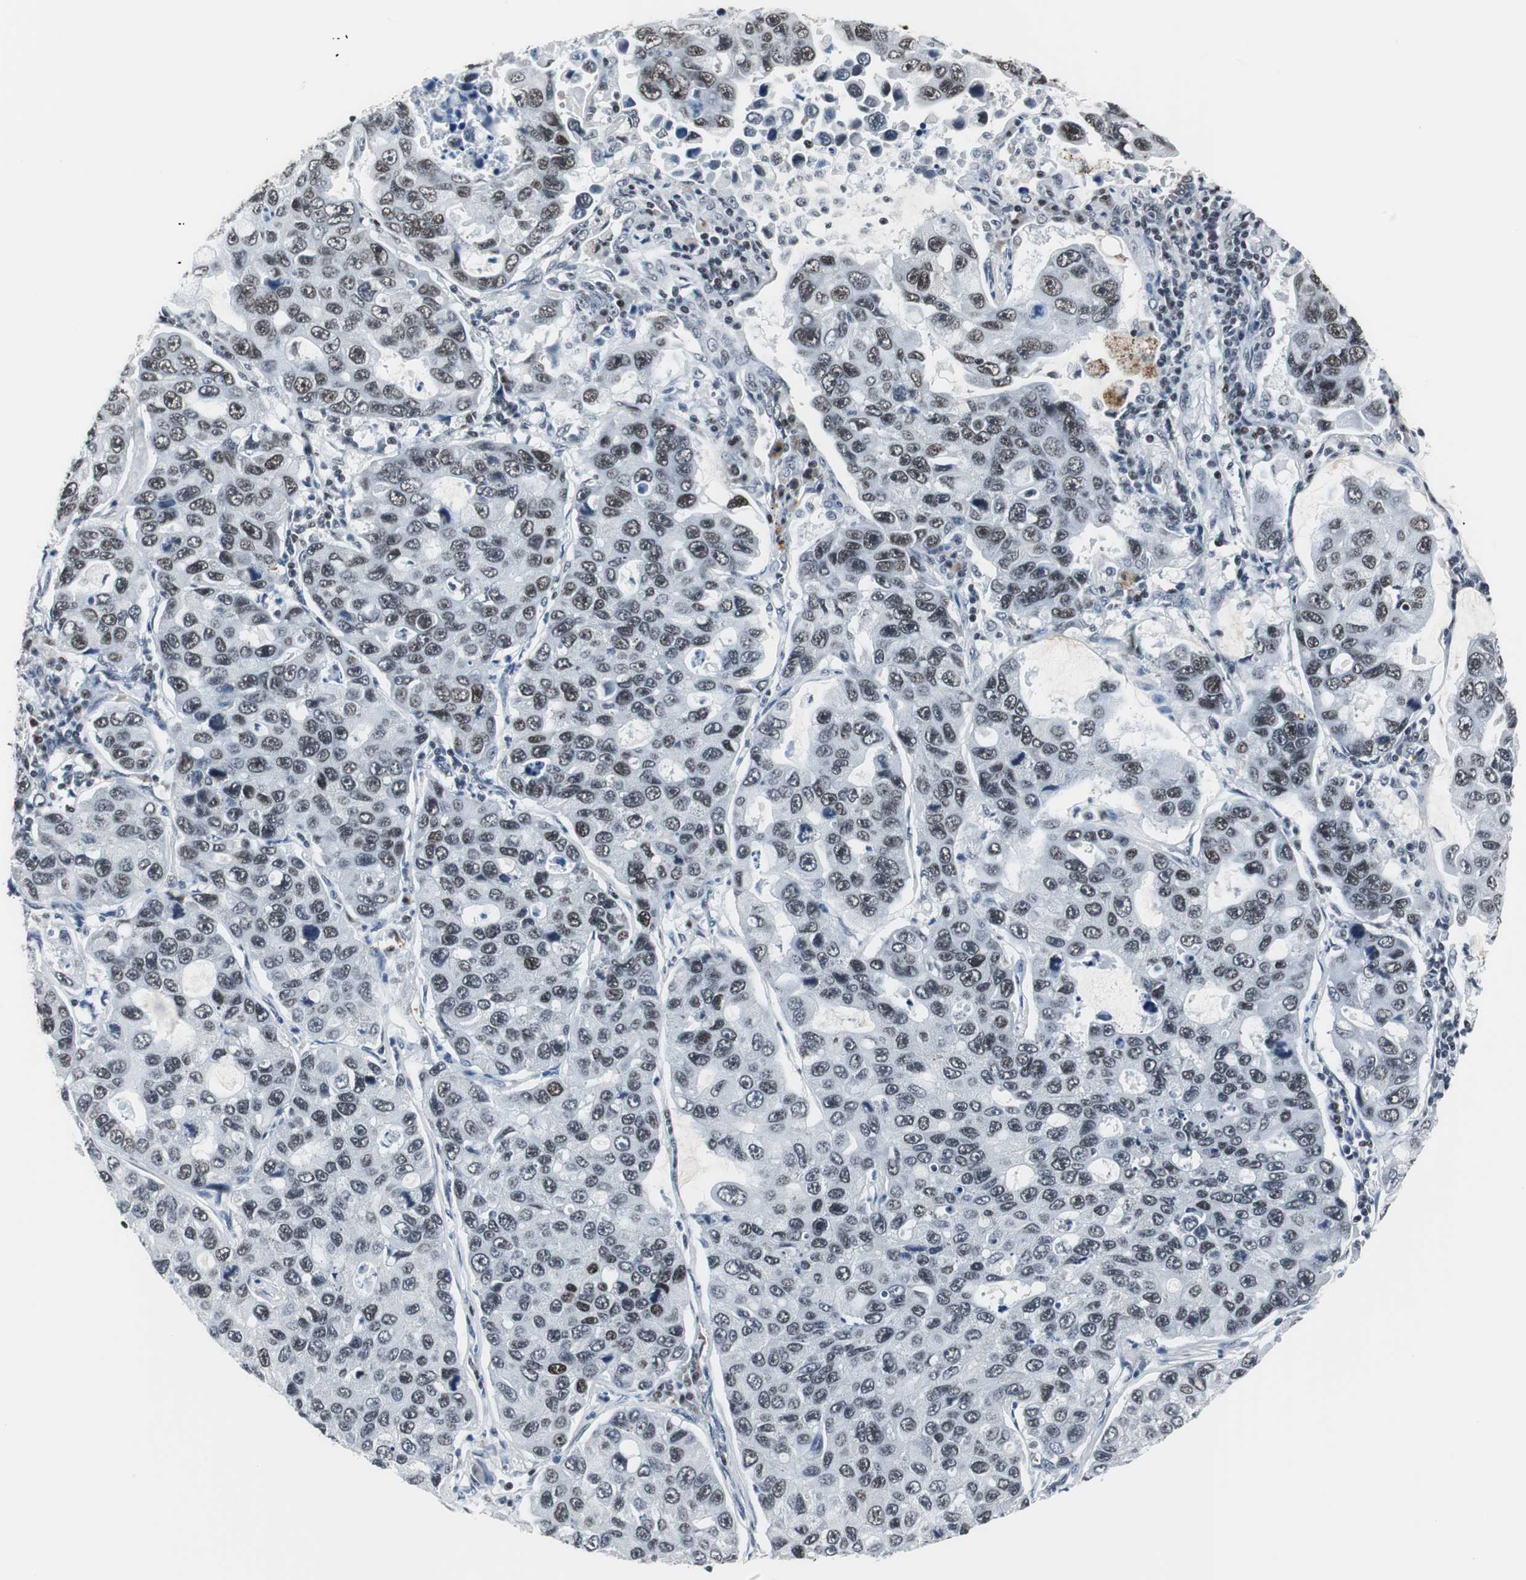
{"staining": {"intensity": "moderate", "quantity": "25%-75%", "location": "nuclear"}, "tissue": "lung cancer", "cell_type": "Tumor cells", "image_type": "cancer", "snomed": [{"axis": "morphology", "description": "Adenocarcinoma, NOS"}, {"axis": "topography", "description": "Lung"}], "caption": "Tumor cells exhibit medium levels of moderate nuclear positivity in about 25%-75% of cells in lung cancer.", "gene": "RAD9A", "patient": {"sex": "male", "age": 64}}